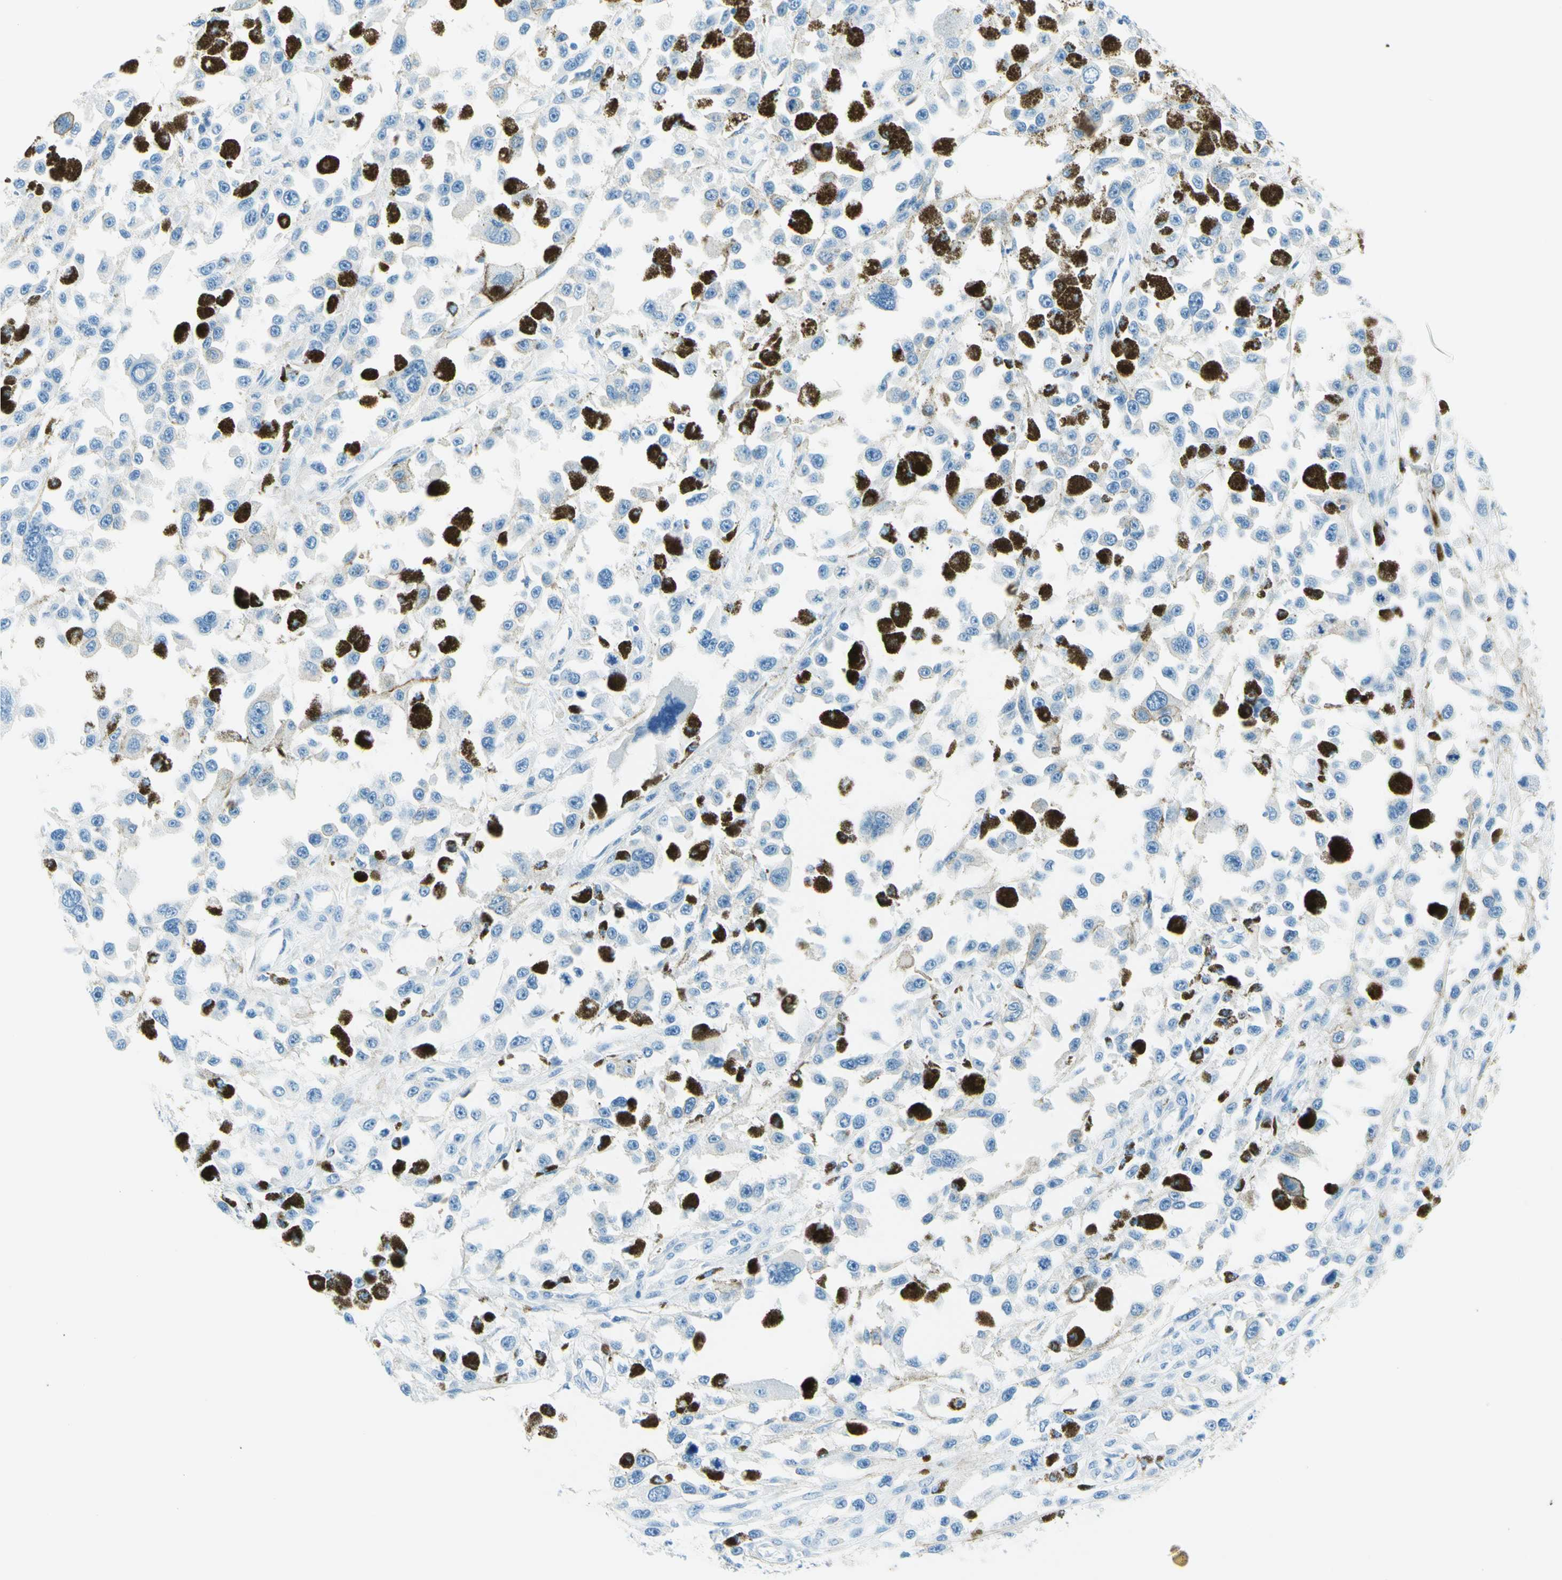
{"staining": {"intensity": "negative", "quantity": "none", "location": "none"}, "tissue": "melanoma", "cell_type": "Tumor cells", "image_type": "cancer", "snomed": [{"axis": "morphology", "description": "Malignant melanoma, Metastatic site"}, {"axis": "topography", "description": "Lymph node"}], "caption": "Tumor cells are negative for protein expression in human melanoma. The staining is performed using DAB brown chromogen with nuclei counter-stained in using hematoxylin.", "gene": "MFAP5", "patient": {"sex": "male", "age": 59}}